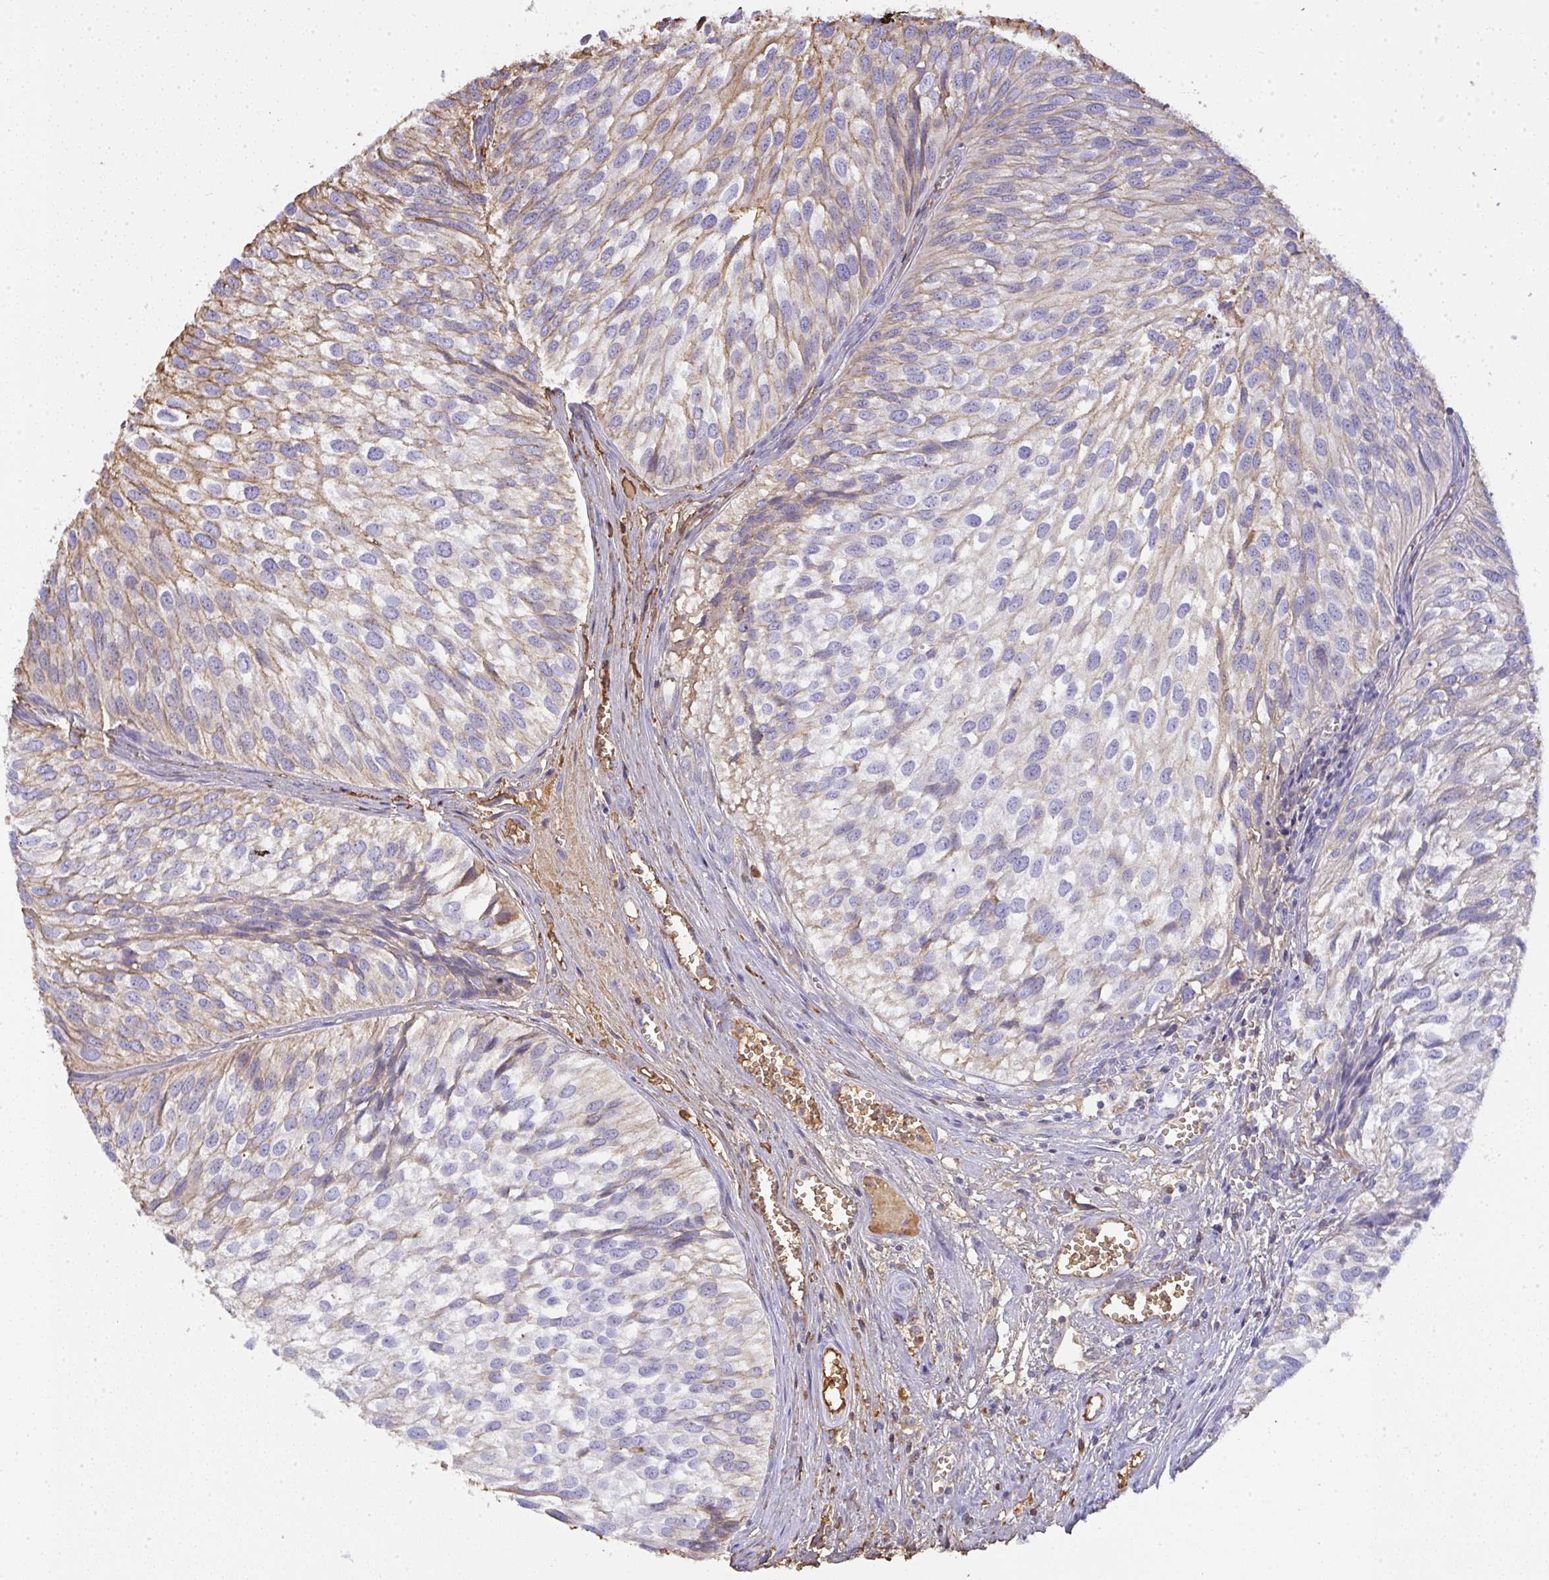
{"staining": {"intensity": "weak", "quantity": "<25%", "location": "cytoplasmic/membranous"}, "tissue": "urothelial cancer", "cell_type": "Tumor cells", "image_type": "cancer", "snomed": [{"axis": "morphology", "description": "Urothelial carcinoma, Low grade"}, {"axis": "topography", "description": "Urinary bladder"}], "caption": "This is a image of immunohistochemistry staining of urothelial cancer, which shows no positivity in tumor cells. The staining was performed using DAB (3,3'-diaminobenzidine) to visualize the protein expression in brown, while the nuclei were stained in blue with hematoxylin (Magnification: 20x).", "gene": "SMYD5", "patient": {"sex": "male", "age": 91}}